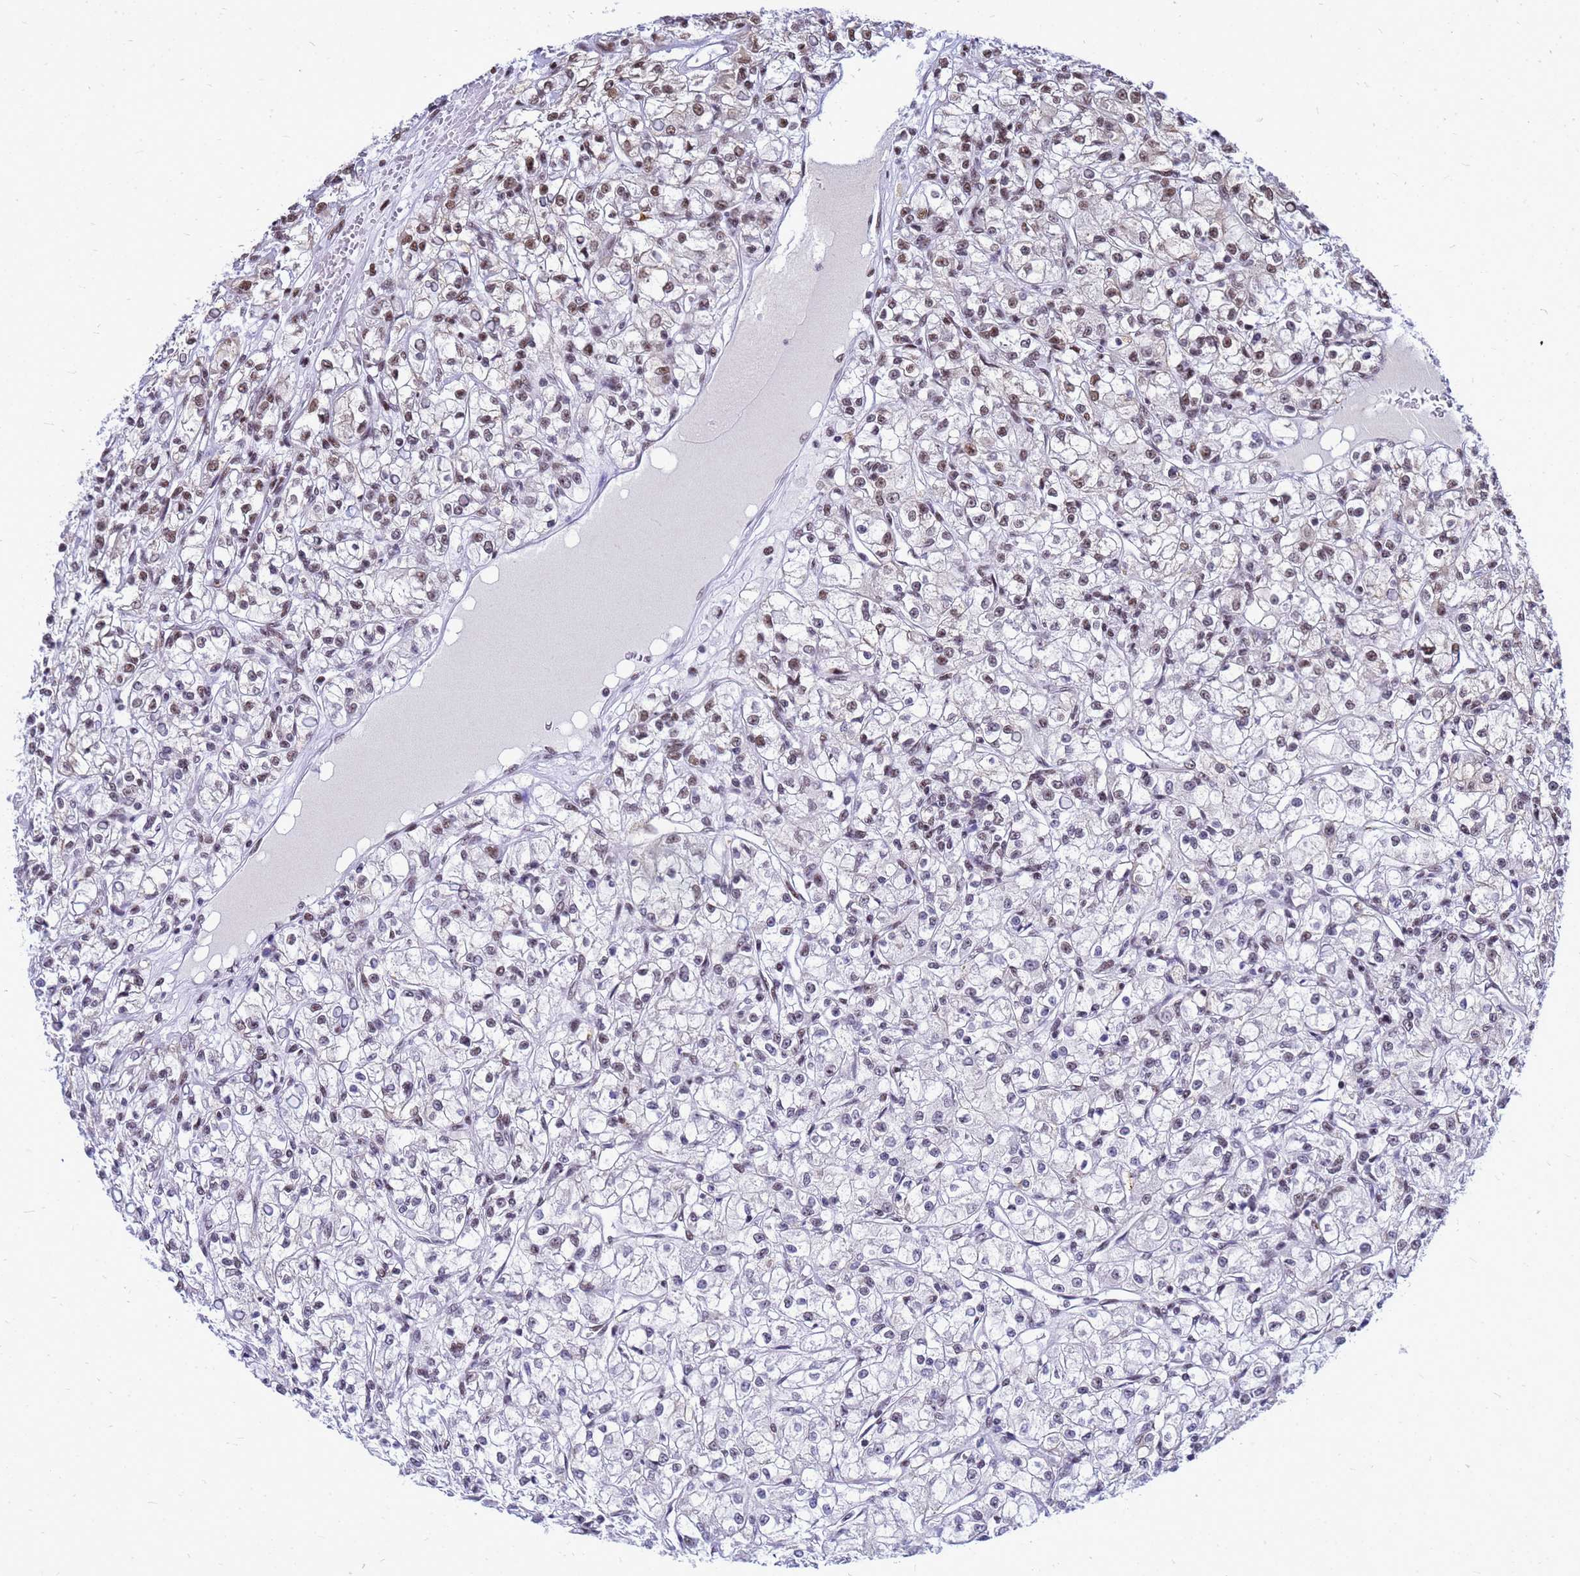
{"staining": {"intensity": "moderate", "quantity": "<25%", "location": "nuclear"}, "tissue": "renal cancer", "cell_type": "Tumor cells", "image_type": "cancer", "snomed": [{"axis": "morphology", "description": "Adenocarcinoma, NOS"}, {"axis": "topography", "description": "Kidney"}], "caption": "Human renal adenocarcinoma stained with a brown dye reveals moderate nuclear positive staining in approximately <25% of tumor cells.", "gene": "SART3", "patient": {"sex": "female", "age": 59}}